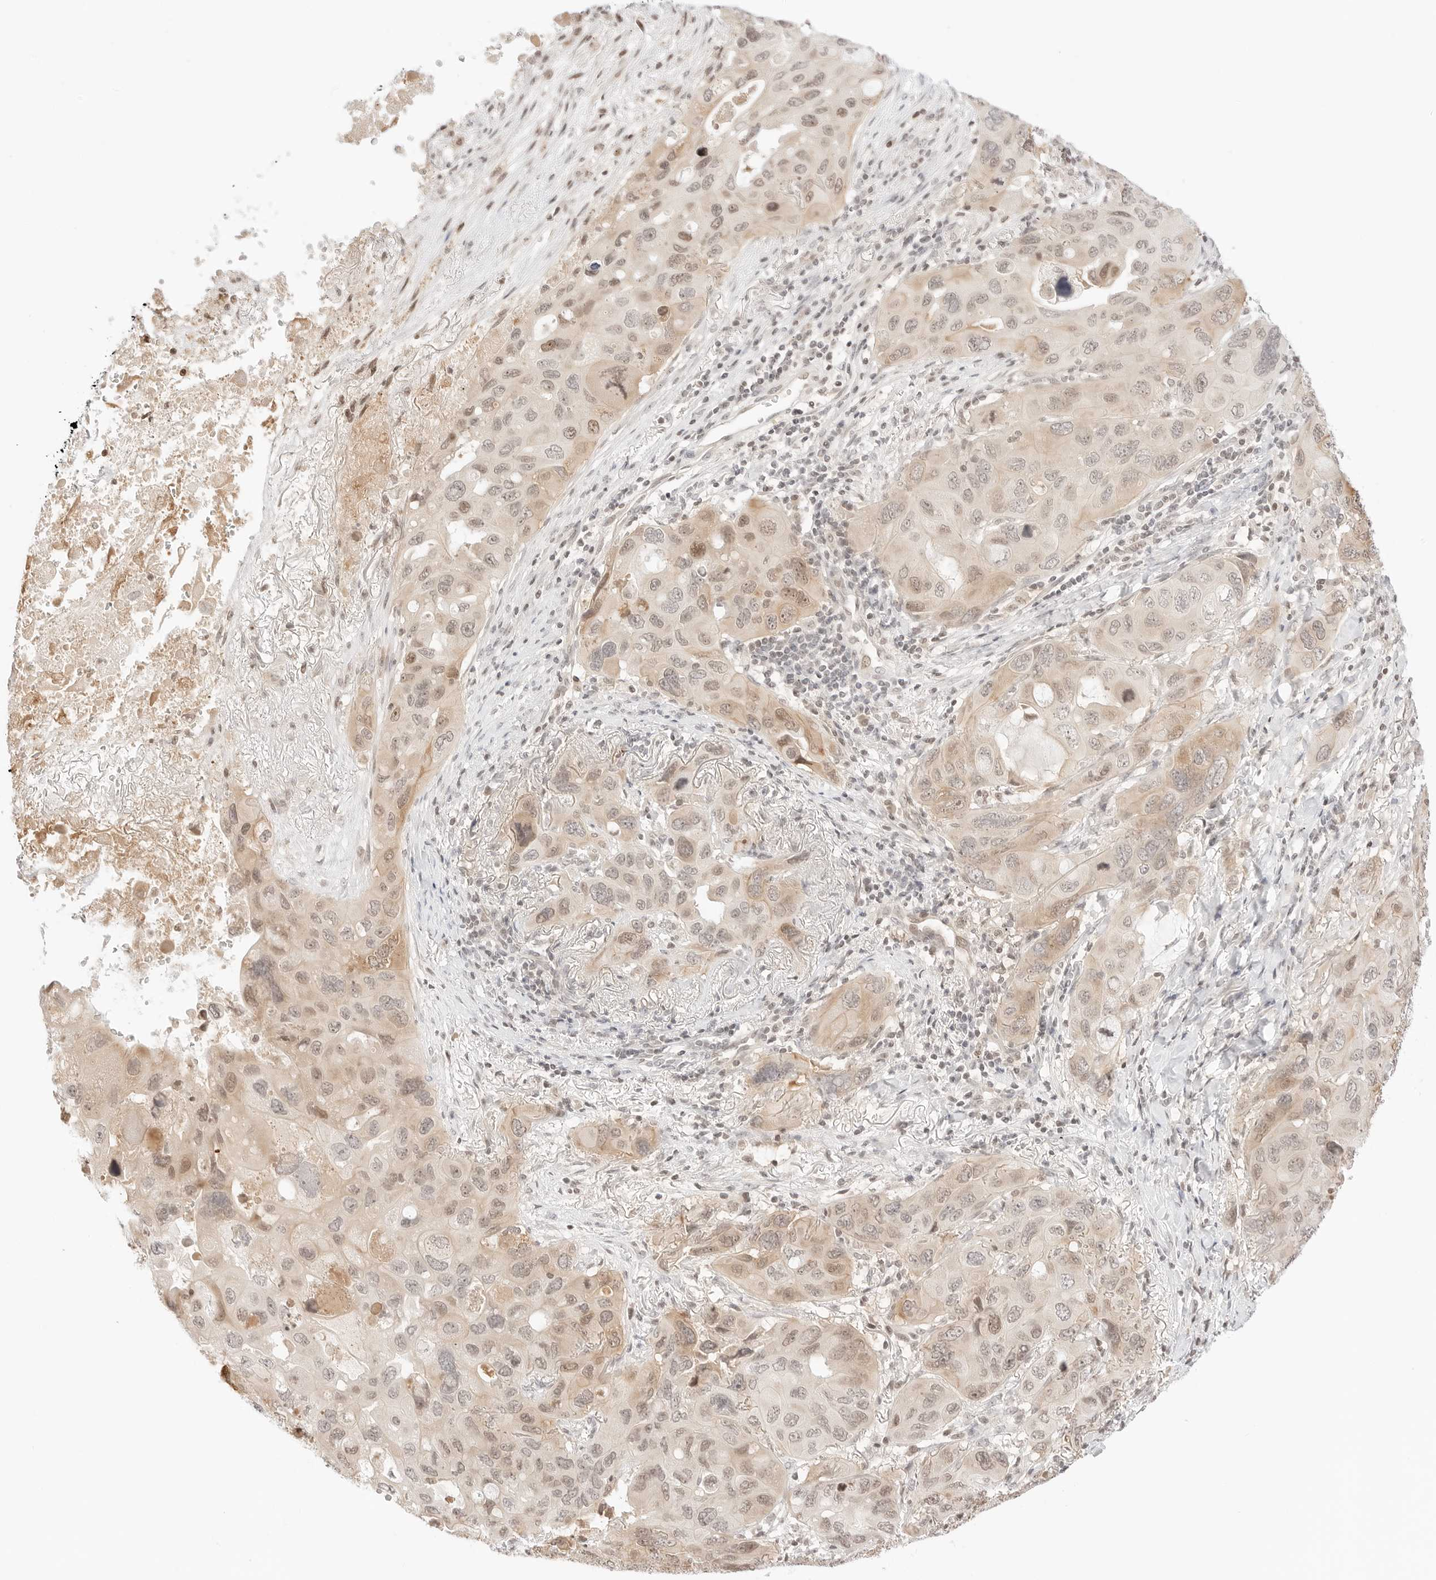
{"staining": {"intensity": "weak", "quantity": "25%-75%", "location": "cytoplasmic/membranous,nuclear"}, "tissue": "lung cancer", "cell_type": "Tumor cells", "image_type": "cancer", "snomed": [{"axis": "morphology", "description": "Squamous cell carcinoma, NOS"}, {"axis": "topography", "description": "Lung"}], "caption": "Immunohistochemistry micrograph of human squamous cell carcinoma (lung) stained for a protein (brown), which reveals low levels of weak cytoplasmic/membranous and nuclear staining in about 25%-75% of tumor cells.", "gene": "RPS6KL1", "patient": {"sex": "female", "age": 73}}